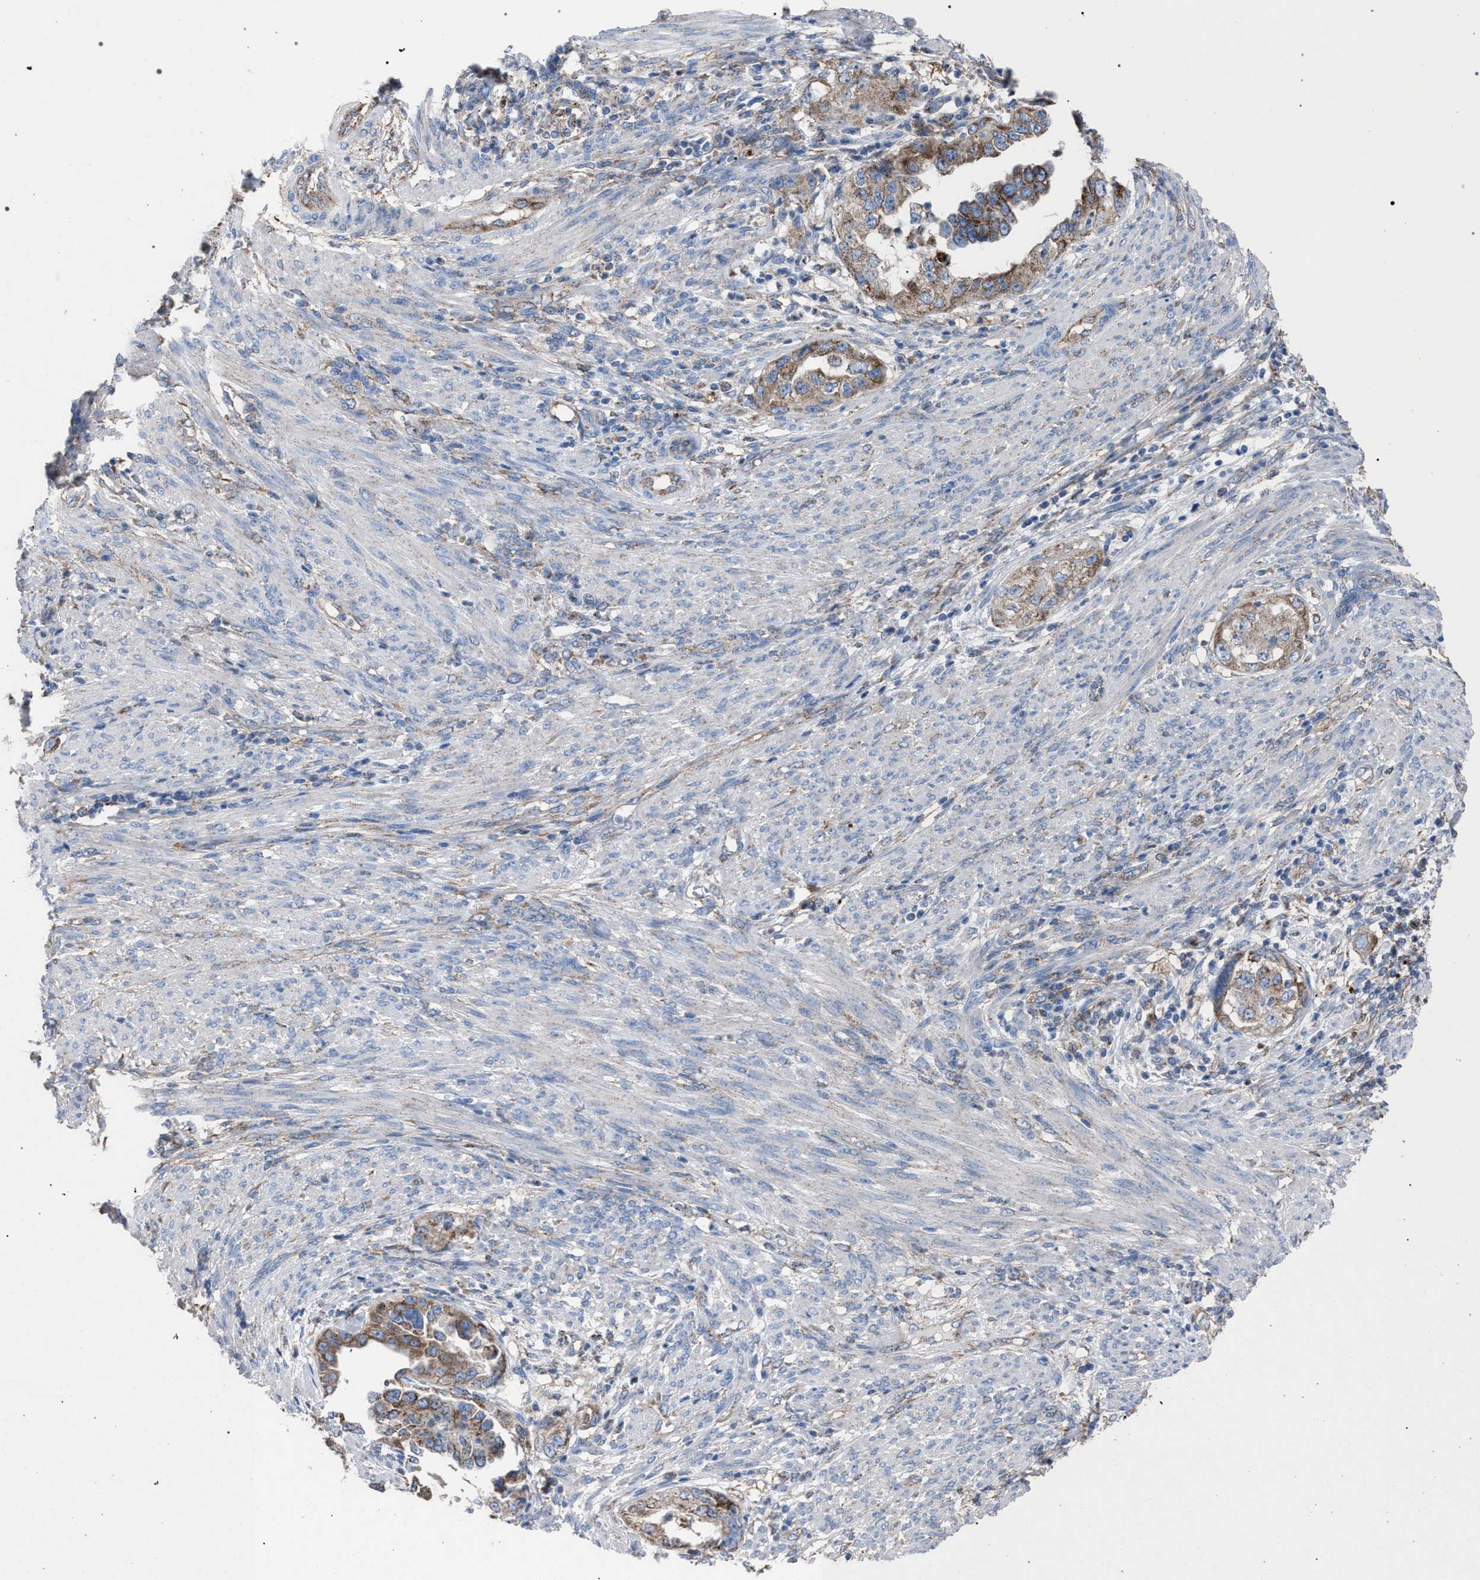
{"staining": {"intensity": "moderate", "quantity": ">75%", "location": "cytoplasmic/membranous"}, "tissue": "endometrial cancer", "cell_type": "Tumor cells", "image_type": "cancer", "snomed": [{"axis": "morphology", "description": "Adenocarcinoma, NOS"}, {"axis": "topography", "description": "Endometrium"}], "caption": "Brown immunohistochemical staining in adenocarcinoma (endometrial) shows moderate cytoplasmic/membranous positivity in approximately >75% of tumor cells.", "gene": "HSD17B4", "patient": {"sex": "female", "age": 85}}